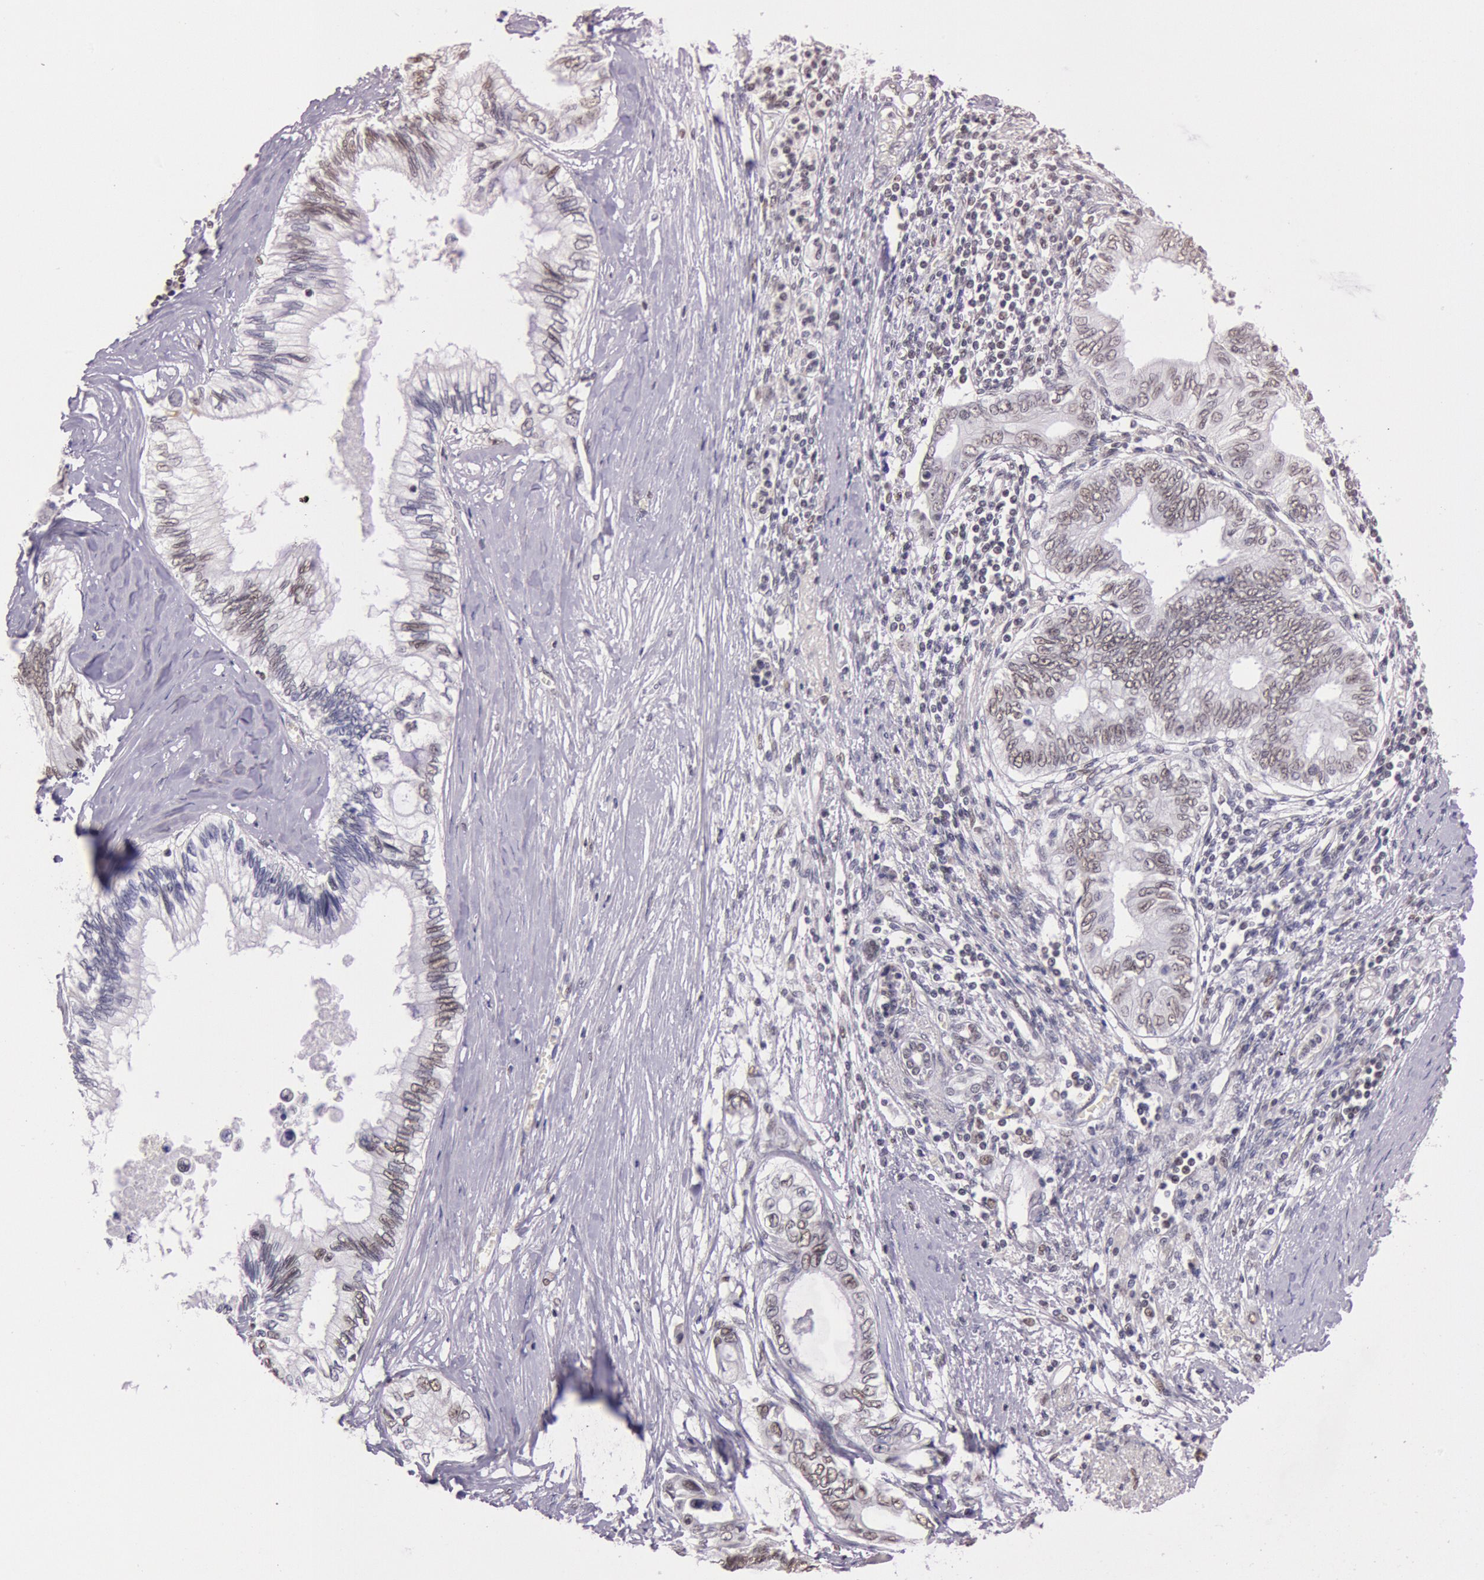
{"staining": {"intensity": "weak", "quantity": "<25%", "location": "nuclear"}, "tissue": "pancreatic cancer", "cell_type": "Tumor cells", "image_type": "cancer", "snomed": [{"axis": "morphology", "description": "Adenocarcinoma, NOS"}, {"axis": "topography", "description": "Pancreas"}], "caption": "This is a photomicrograph of immunohistochemistry staining of pancreatic cancer, which shows no positivity in tumor cells. (DAB (3,3'-diaminobenzidine) immunohistochemistry, high magnification).", "gene": "TASL", "patient": {"sex": "female", "age": 66}}